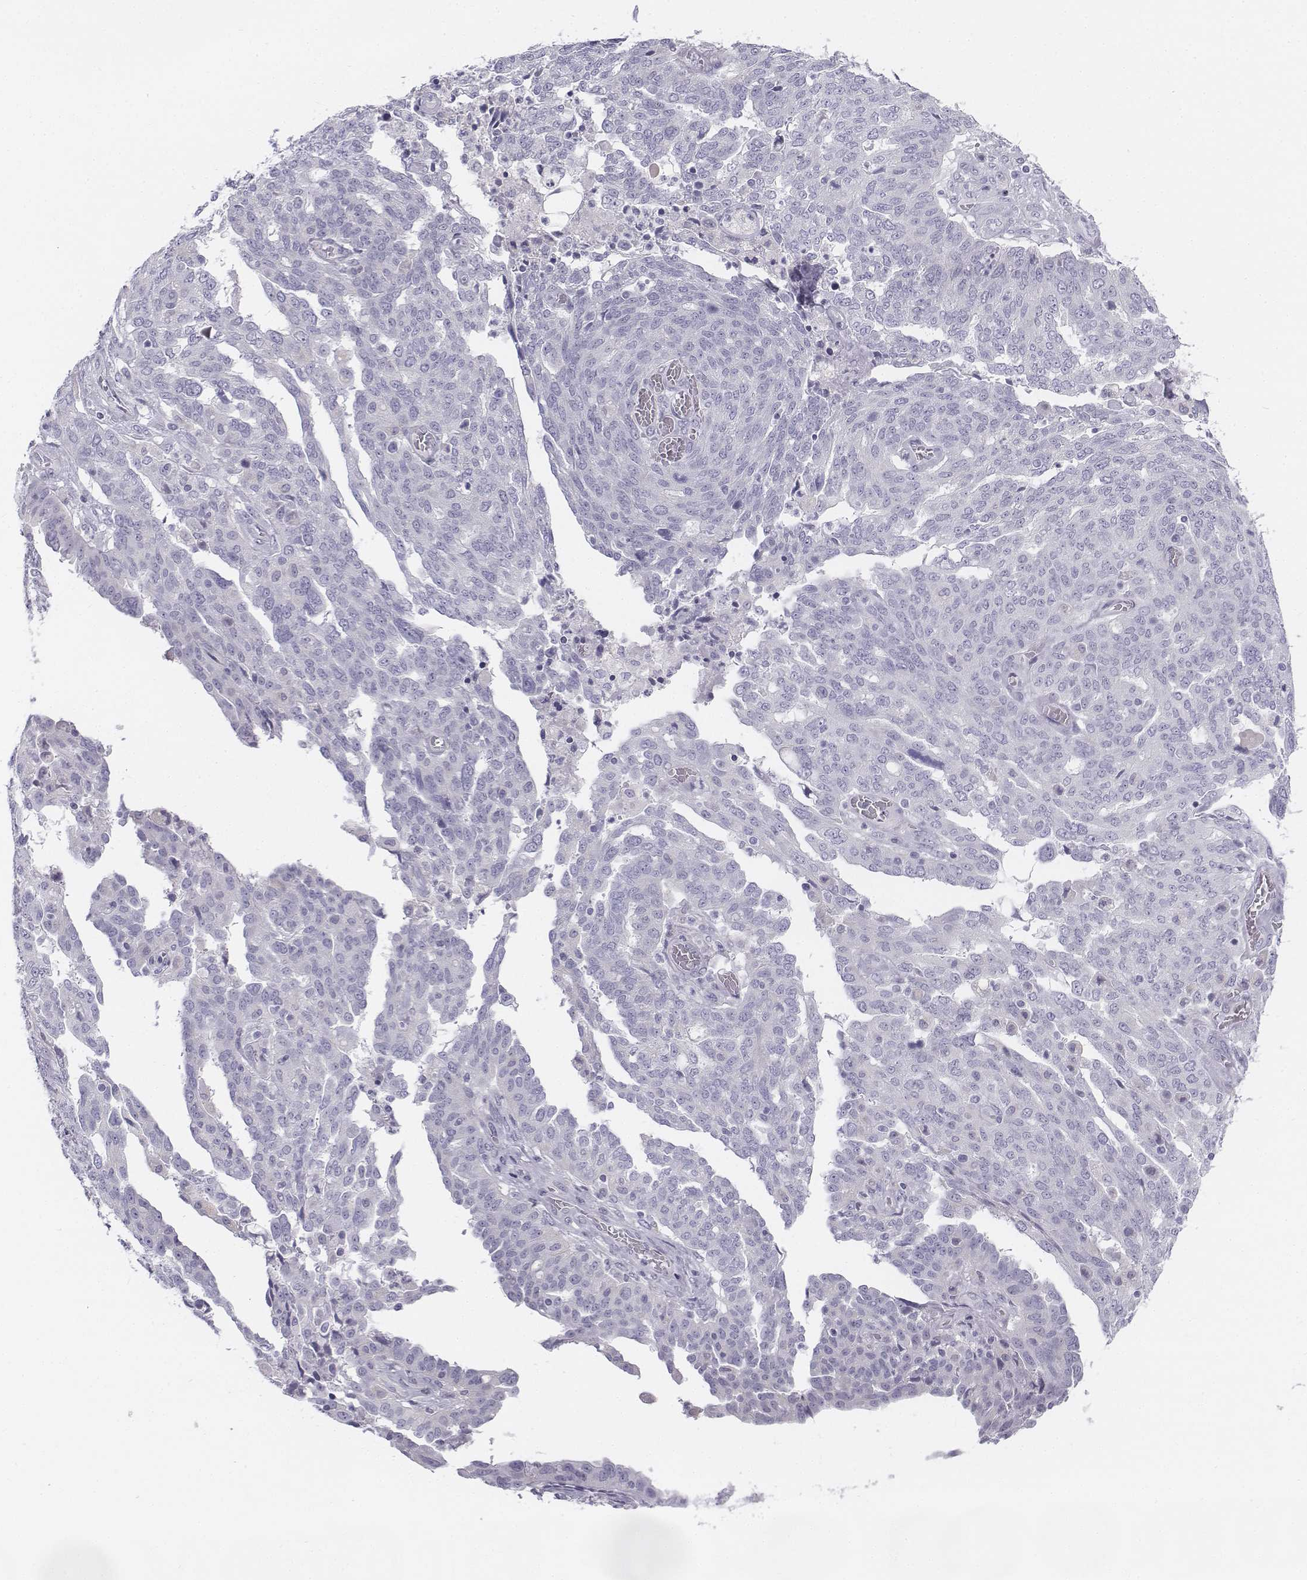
{"staining": {"intensity": "negative", "quantity": "none", "location": "none"}, "tissue": "ovarian cancer", "cell_type": "Tumor cells", "image_type": "cancer", "snomed": [{"axis": "morphology", "description": "Cystadenocarcinoma, serous, NOS"}, {"axis": "topography", "description": "Ovary"}], "caption": "The micrograph demonstrates no significant expression in tumor cells of ovarian cancer (serous cystadenocarcinoma).", "gene": "TH", "patient": {"sex": "female", "age": 67}}